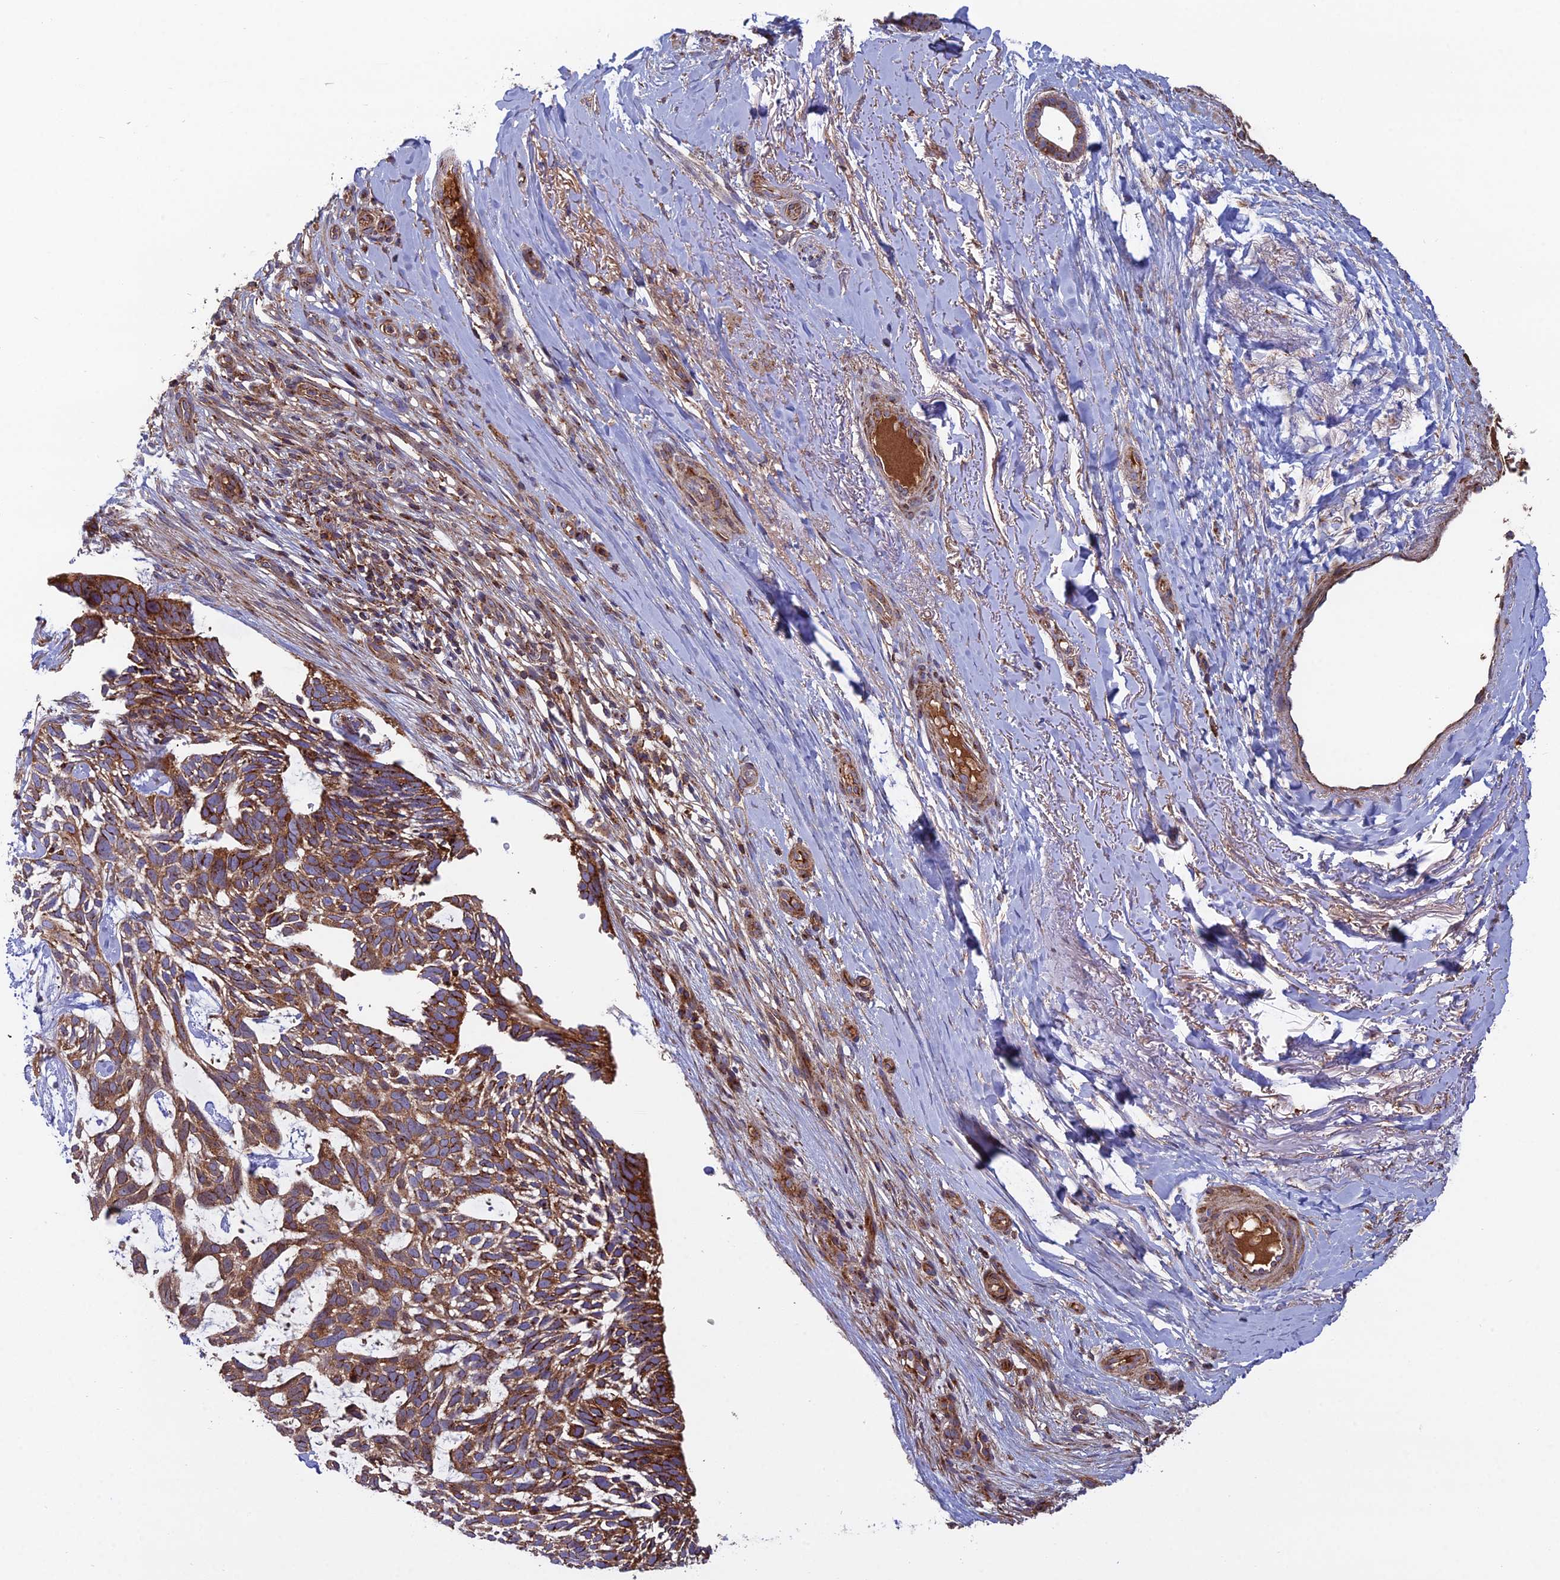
{"staining": {"intensity": "strong", "quantity": ">75%", "location": "cytoplasmic/membranous"}, "tissue": "skin cancer", "cell_type": "Tumor cells", "image_type": "cancer", "snomed": [{"axis": "morphology", "description": "Basal cell carcinoma"}, {"axis": "topography", "description": "Skin"}], "caption": "Brown immunohistochemical staining in human skin cancer demonstrates strong cytoplasmic/membranous staining in approximately >75% of tumor cells.", "gene": "LNPEP", "patient": {"sex": "male", "age": 88}}